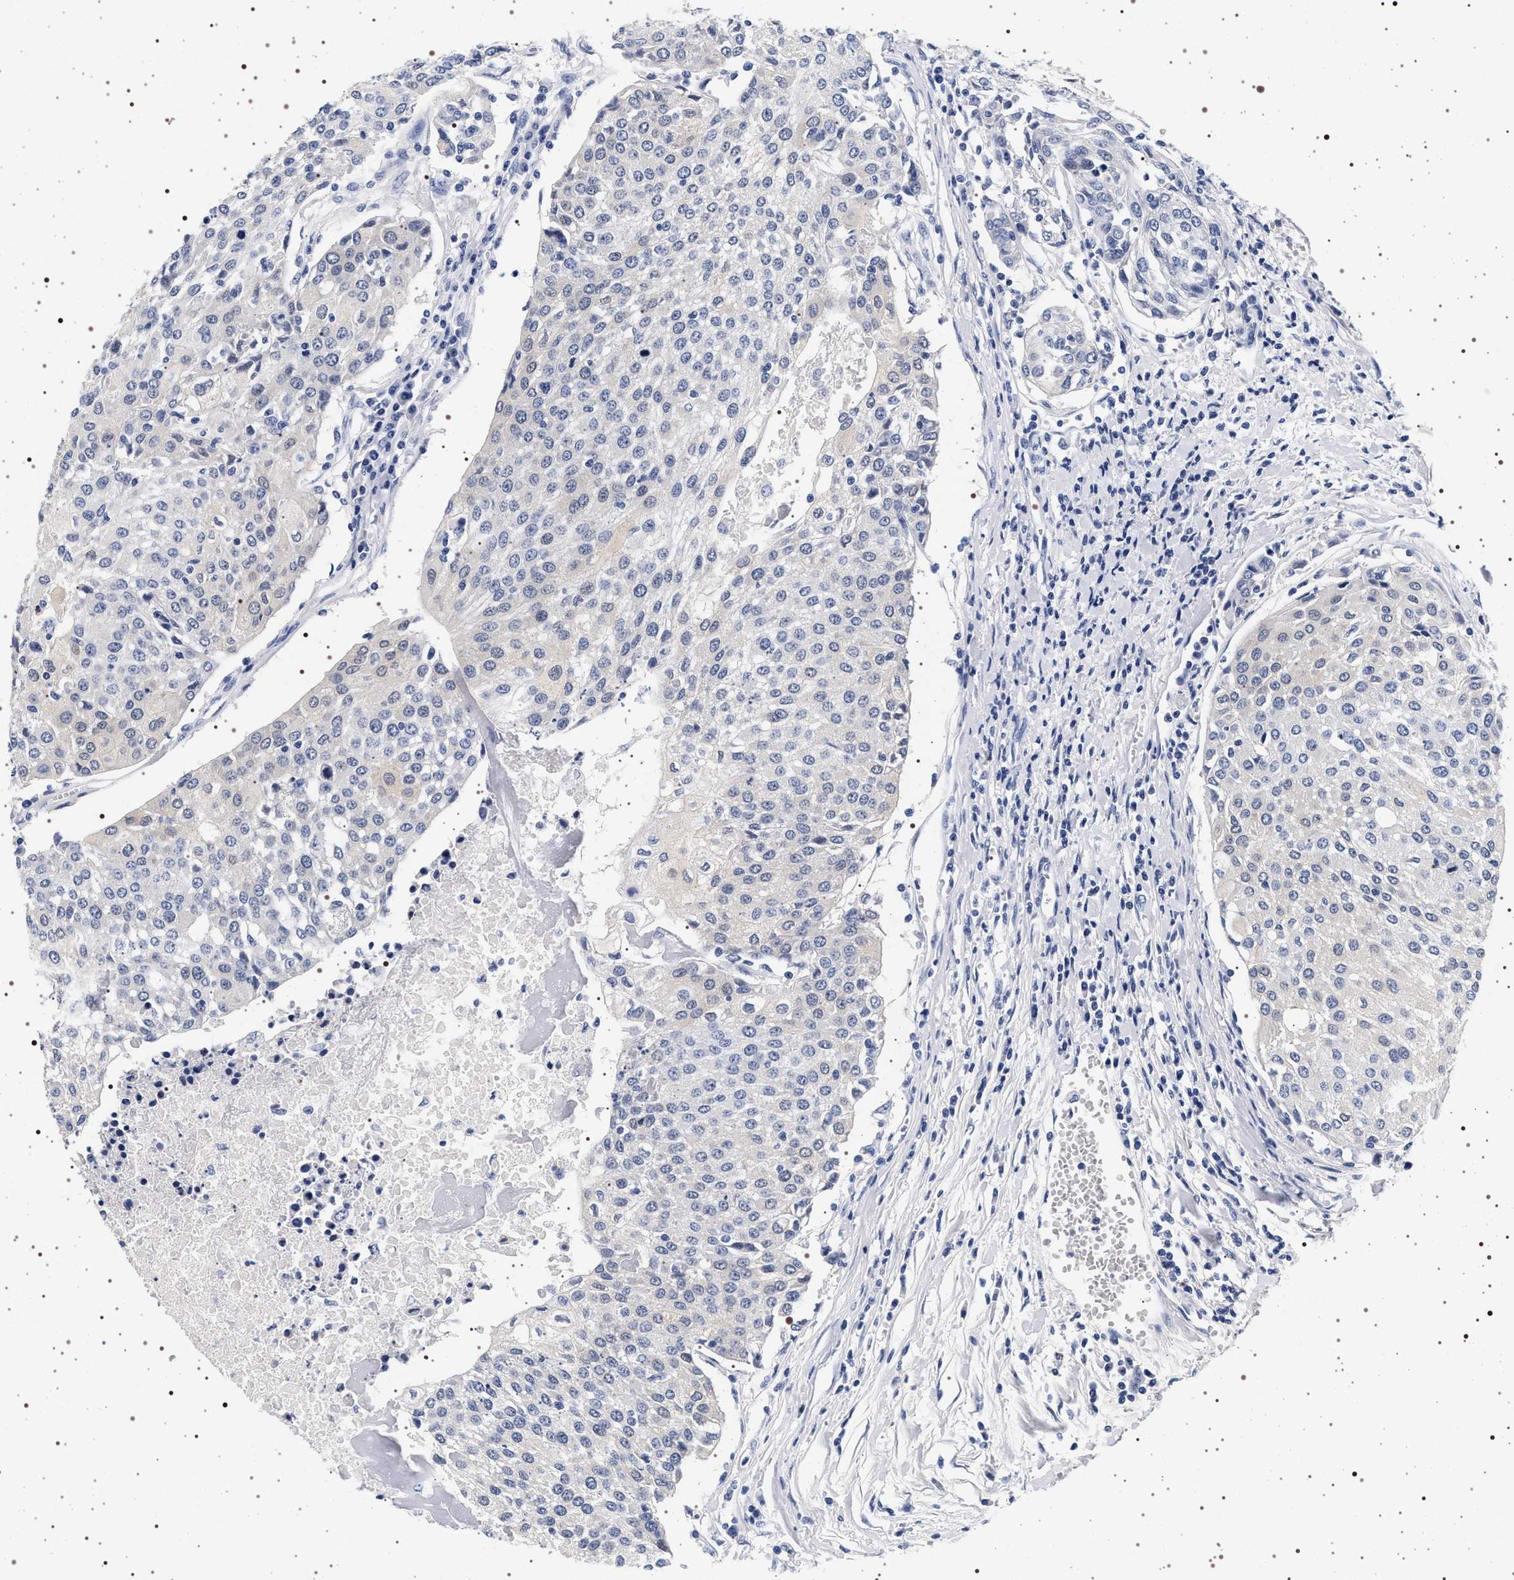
{"staining": {"intensity": "negative", "quantity": "none", "location": "none"}, "tissue": "urothelial cancer", "cell_type": "Tumor cells", "image_type": "cancer", "snomed": [{"axis": "morphology", "description": "Urothelial carcinoma, High grade"}, {"axis": "topography", "description": "Urinary bladder"}], "caption": "Protein analysis of urothelial carcinoma (high-grade) displays no significant expression in tumor cells. Nuclei are stained in blue.", "gene": "MAPK10", "patient": {"sex": "female", "age": 85}}